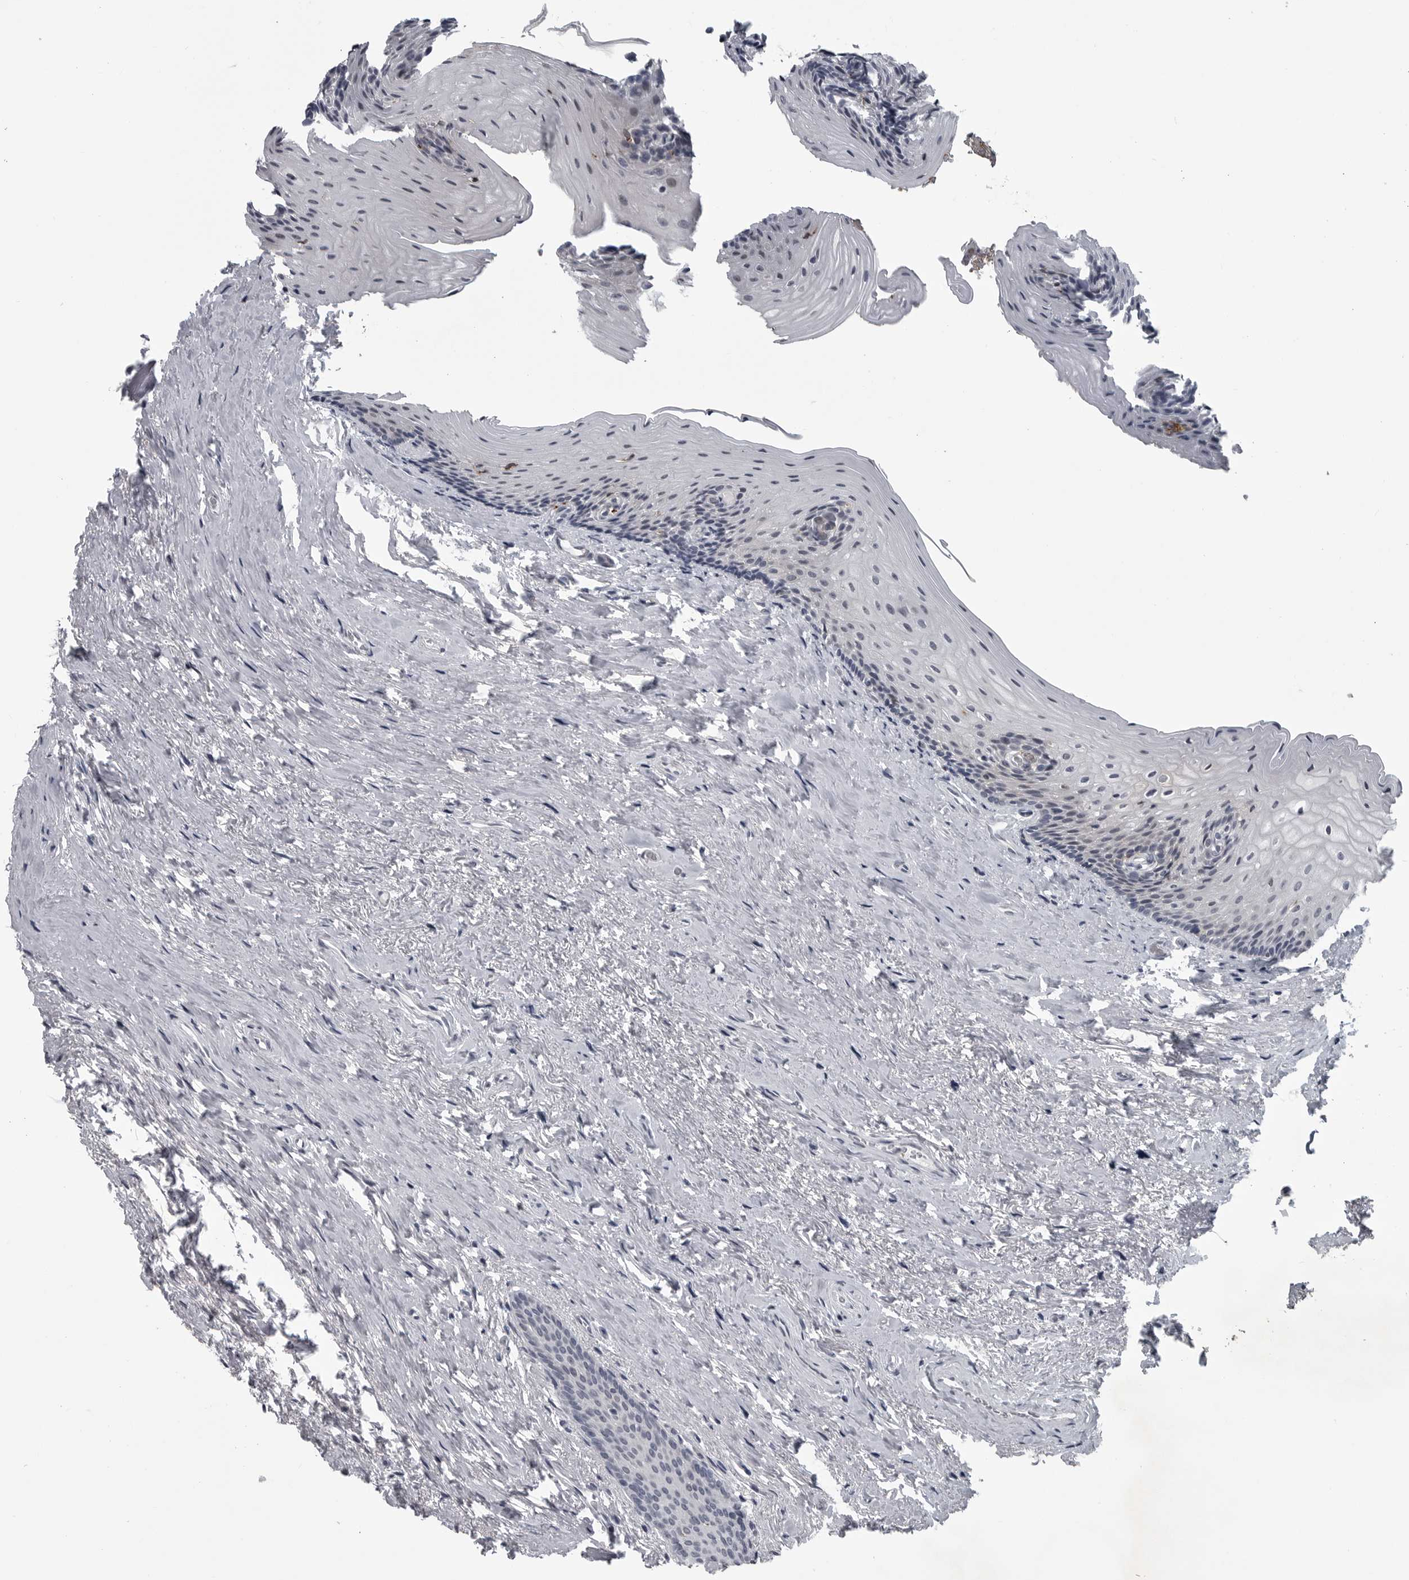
{"staining": {"intensity": "negative", "quantity": "none", "location": "none"}, "tissue": "urinary bladder", "cell_type": "Urothelial cells", "image_type": "normal", "snomed": [{"axis": "morphology", "description": "Normal tissue, NOS"}, {"axis": "topography", "description": "Urinary bladder"}], "caption": "Urothelial cells are negative for brown protein staining in benign urinary bladder.", "gene": "LYSMD1", "patient": {"sex": "female", "age": 67}}